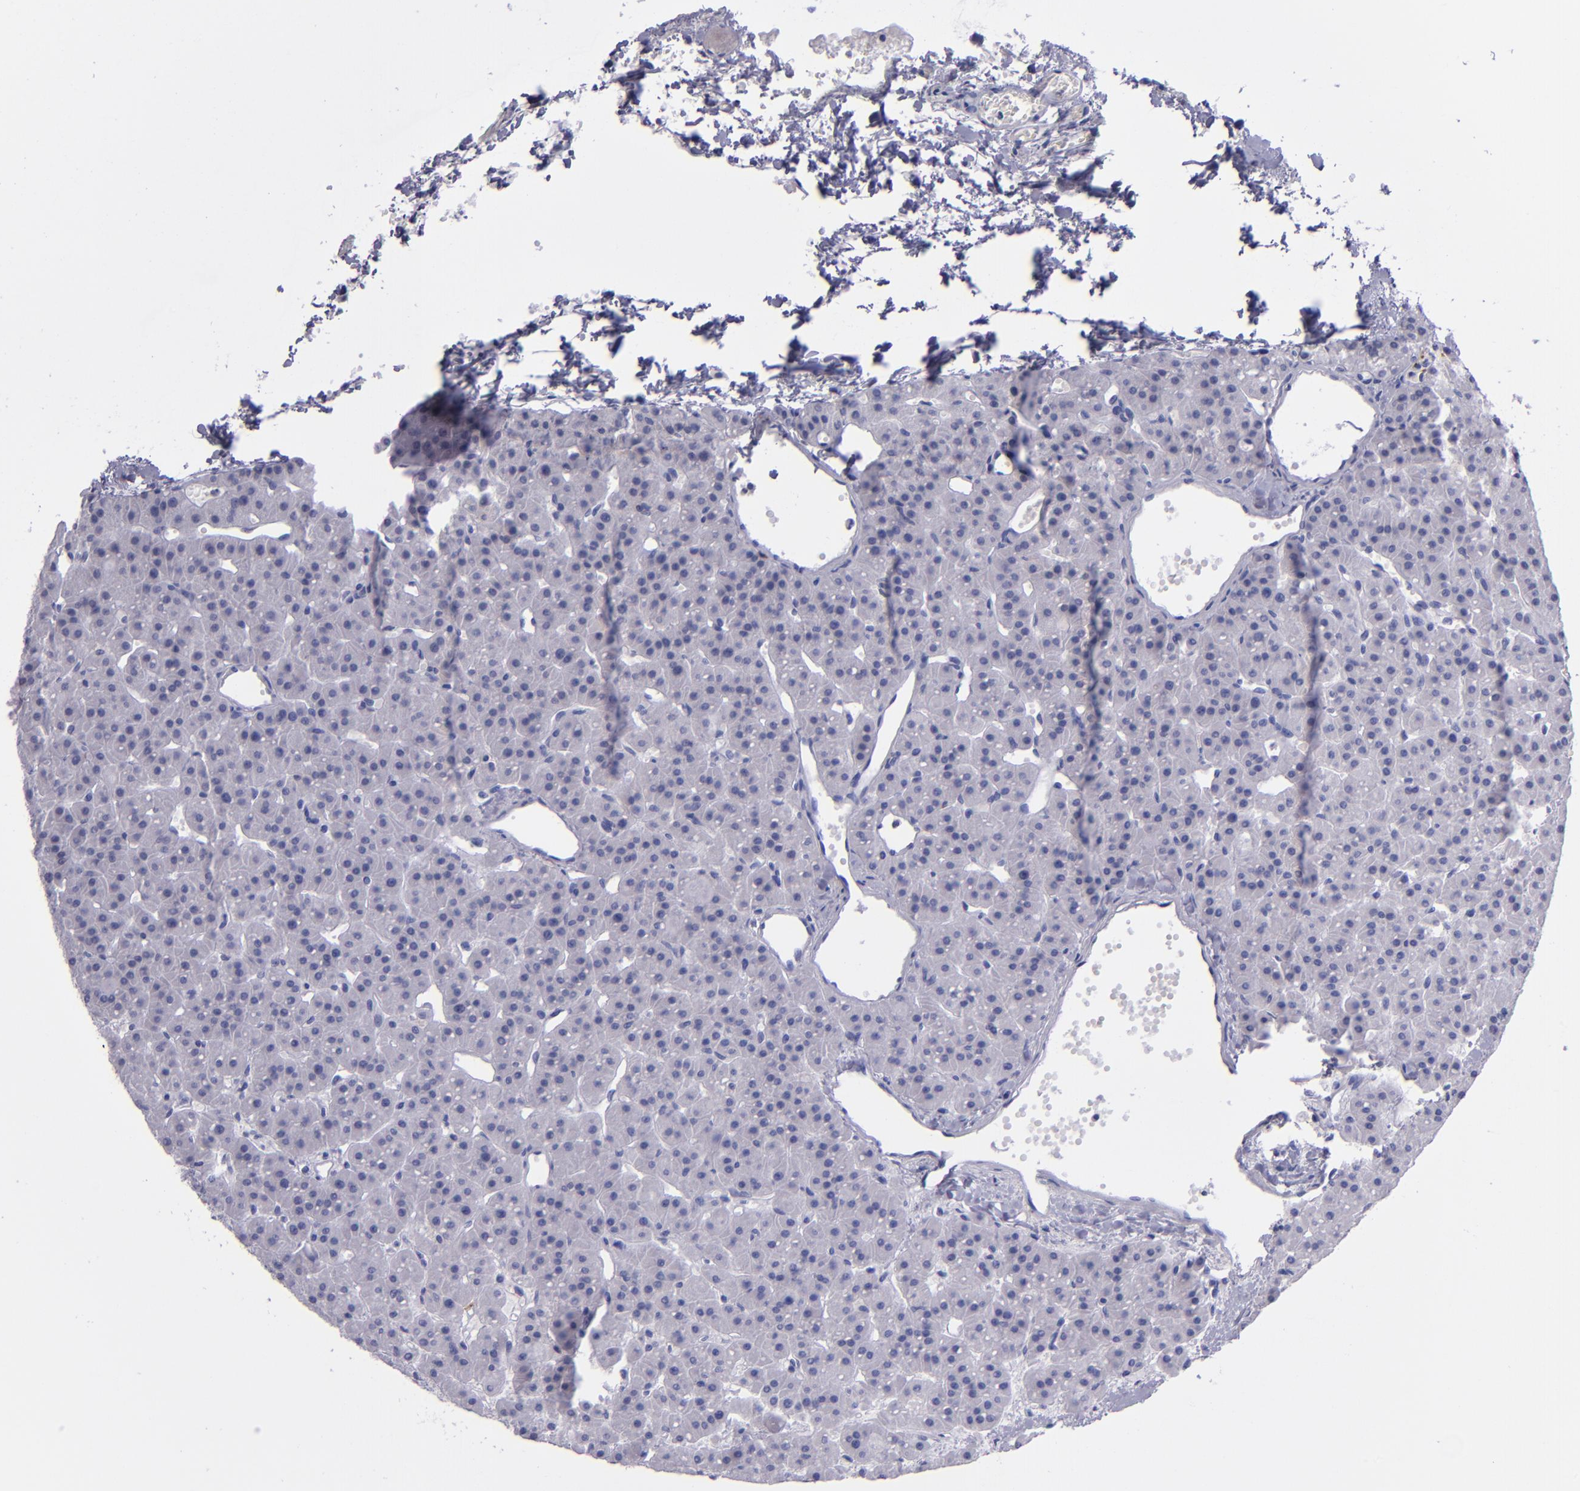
{"staining": {"intensity": "negative", "quantity": "none", "location": "none"}, "tissue": "parathyroid gland", "cell_type": "Glandular cells", "image_type": "normal", "snomed": [{"axis": "morphology", "description": "Normal tissue, NOS"}, {"axis": "topography", "description": "Parathyroid gland"}], "caption": "Parathyroid gland was stained to show a protein in brown. There is no significant positivity in glandular cells. The staining is performed using DAB brown chromogen with nuclei counter-stained in using hematoxylin.", "gene": "CD37", "patient": {"sex": "female", "age": 76}}